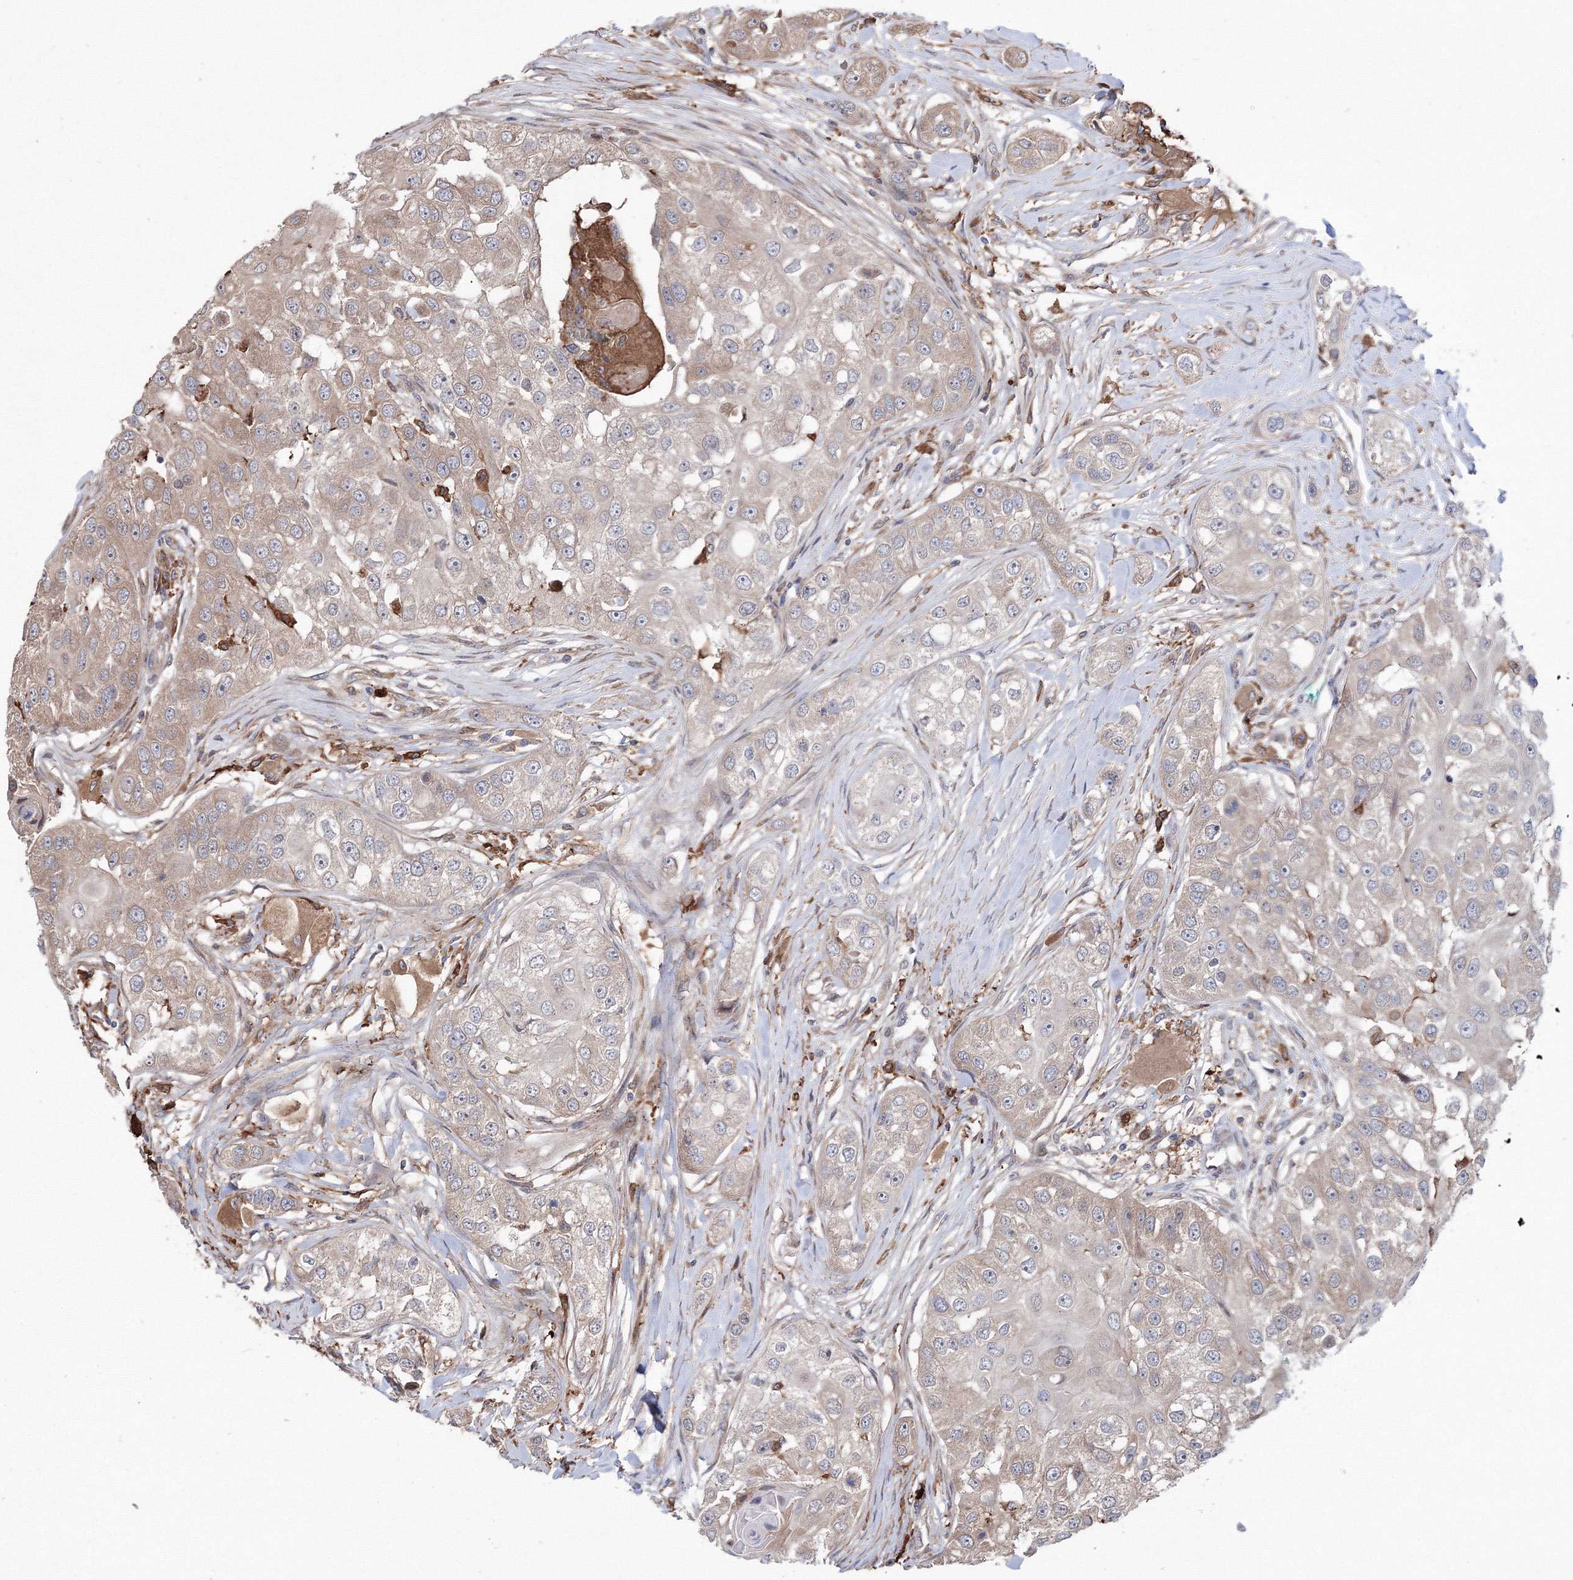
{"staining": {"intensity": "weak", "quantity": "25%-75%", "location": "cytoplasmic/membranous"}, "tissue": "head and neck cancer", "cell_type": "Tumor cells", "image_type": "cancer", "snomed": [{"axis": "morphology", "description": "Normal tissue, NOS"}, {"axis": "morphology", "description": "Squamous cell carcinoma, NOS"}, {"axis": "topography", "description": "Skeletal muscle"}, {"axis": "topography", "description": "Head-Neck"}], "caption": "This micrograph demonstrates immunohistochemistry (IHC) staining of human head and neck squamous cell carcinoma, with low weak cytoplasmic/membranous positivity in about 25%-75% of tumor cells.", "gene": "RANBP3L", "patient": {"sex": "male", "age": 51}}